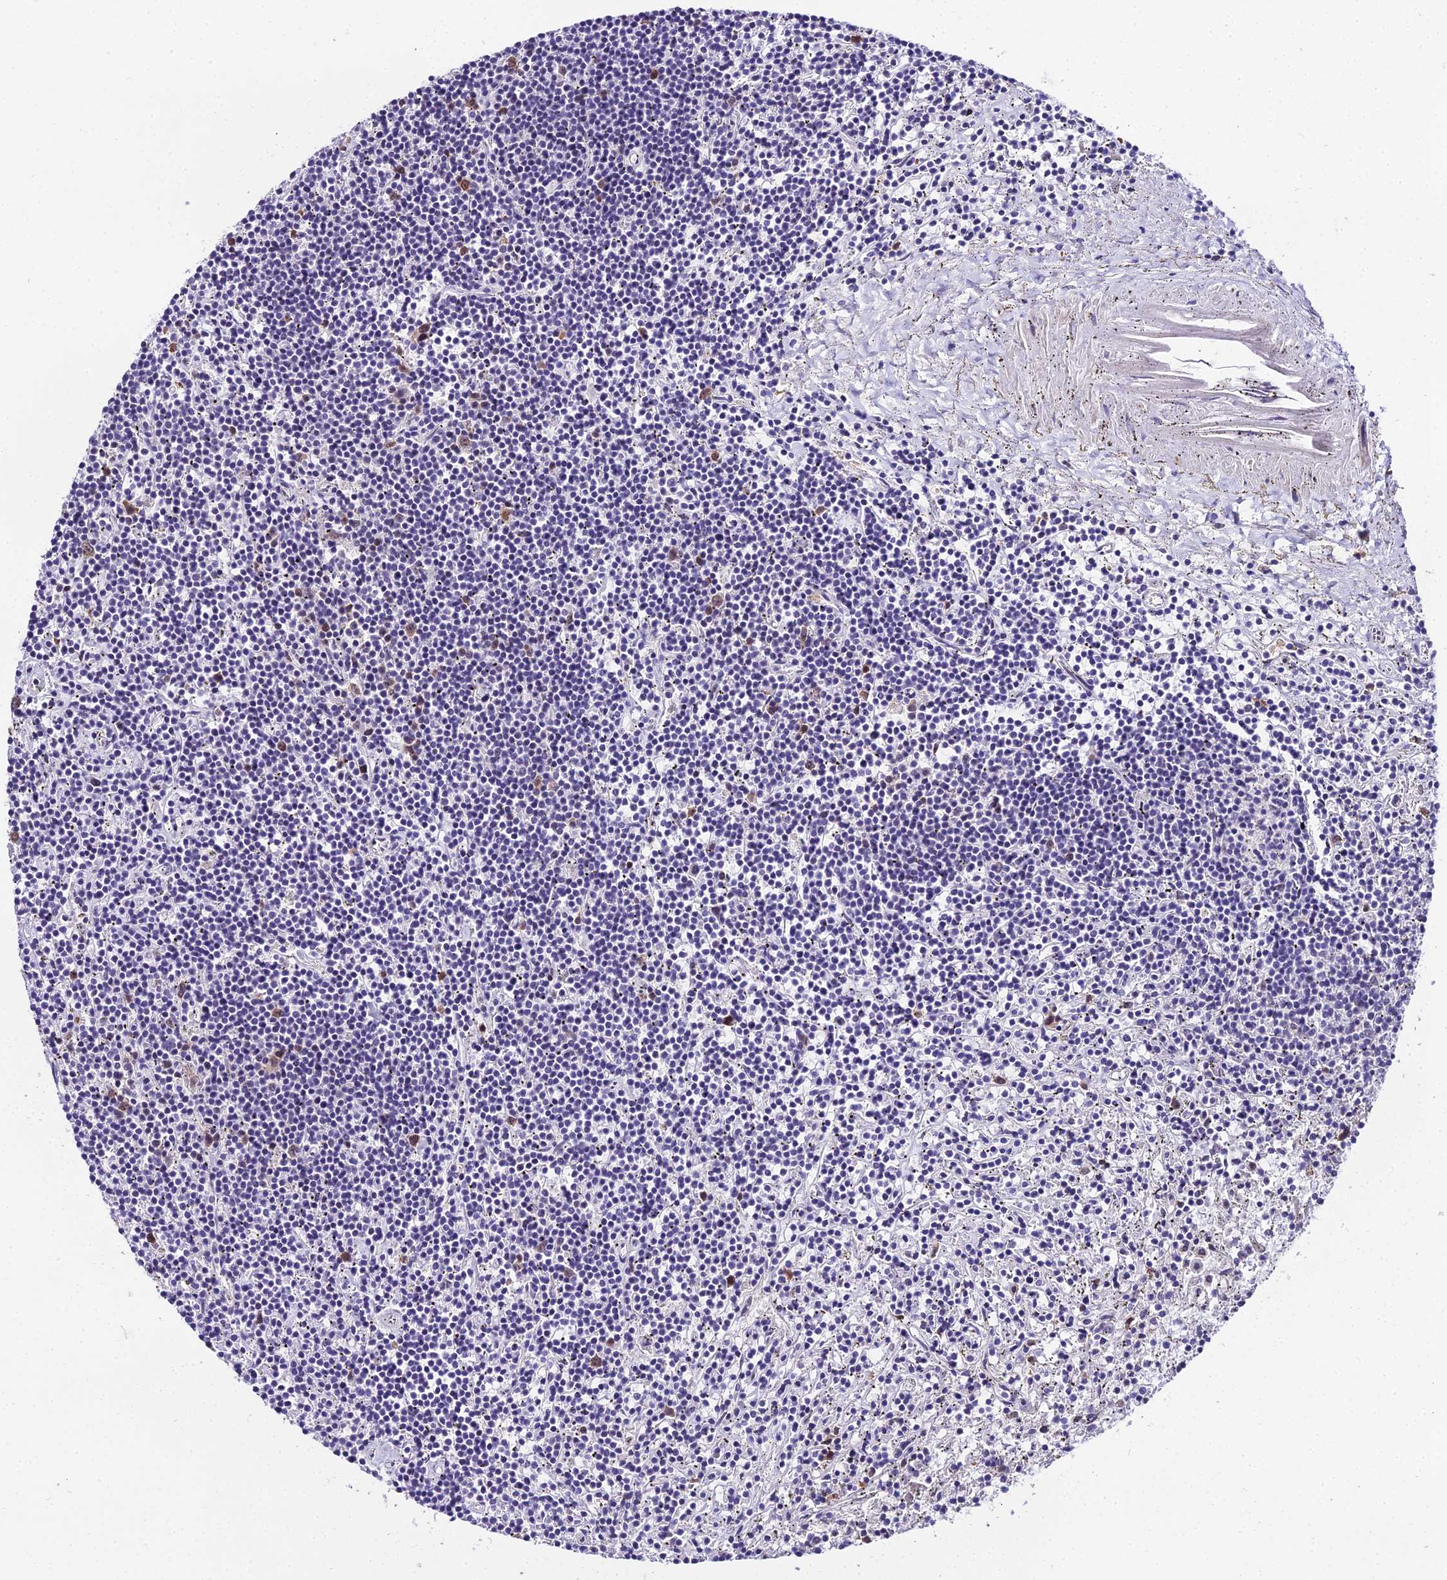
{"staining": {"intensity": "negative", "quantity": "none", "location": "none"}, "tissue": "lymphoma", "cell_type": "Tumor cells", "image_type": "cancer", "snomed": [{"axis": "morphology", "description": "Malignant lymphoma, non-Hodgkin's type, Low grade"}, {"axis": "topography", "description": "Spleen"}], "caption": "Tumor cells show no significant expression in lymphoma. (DAB immunohistochemistry visualized using brightfield microscopy, high magnification).", "gene": "TRIML2", "patient": {"sex": "male", "age": 76}}